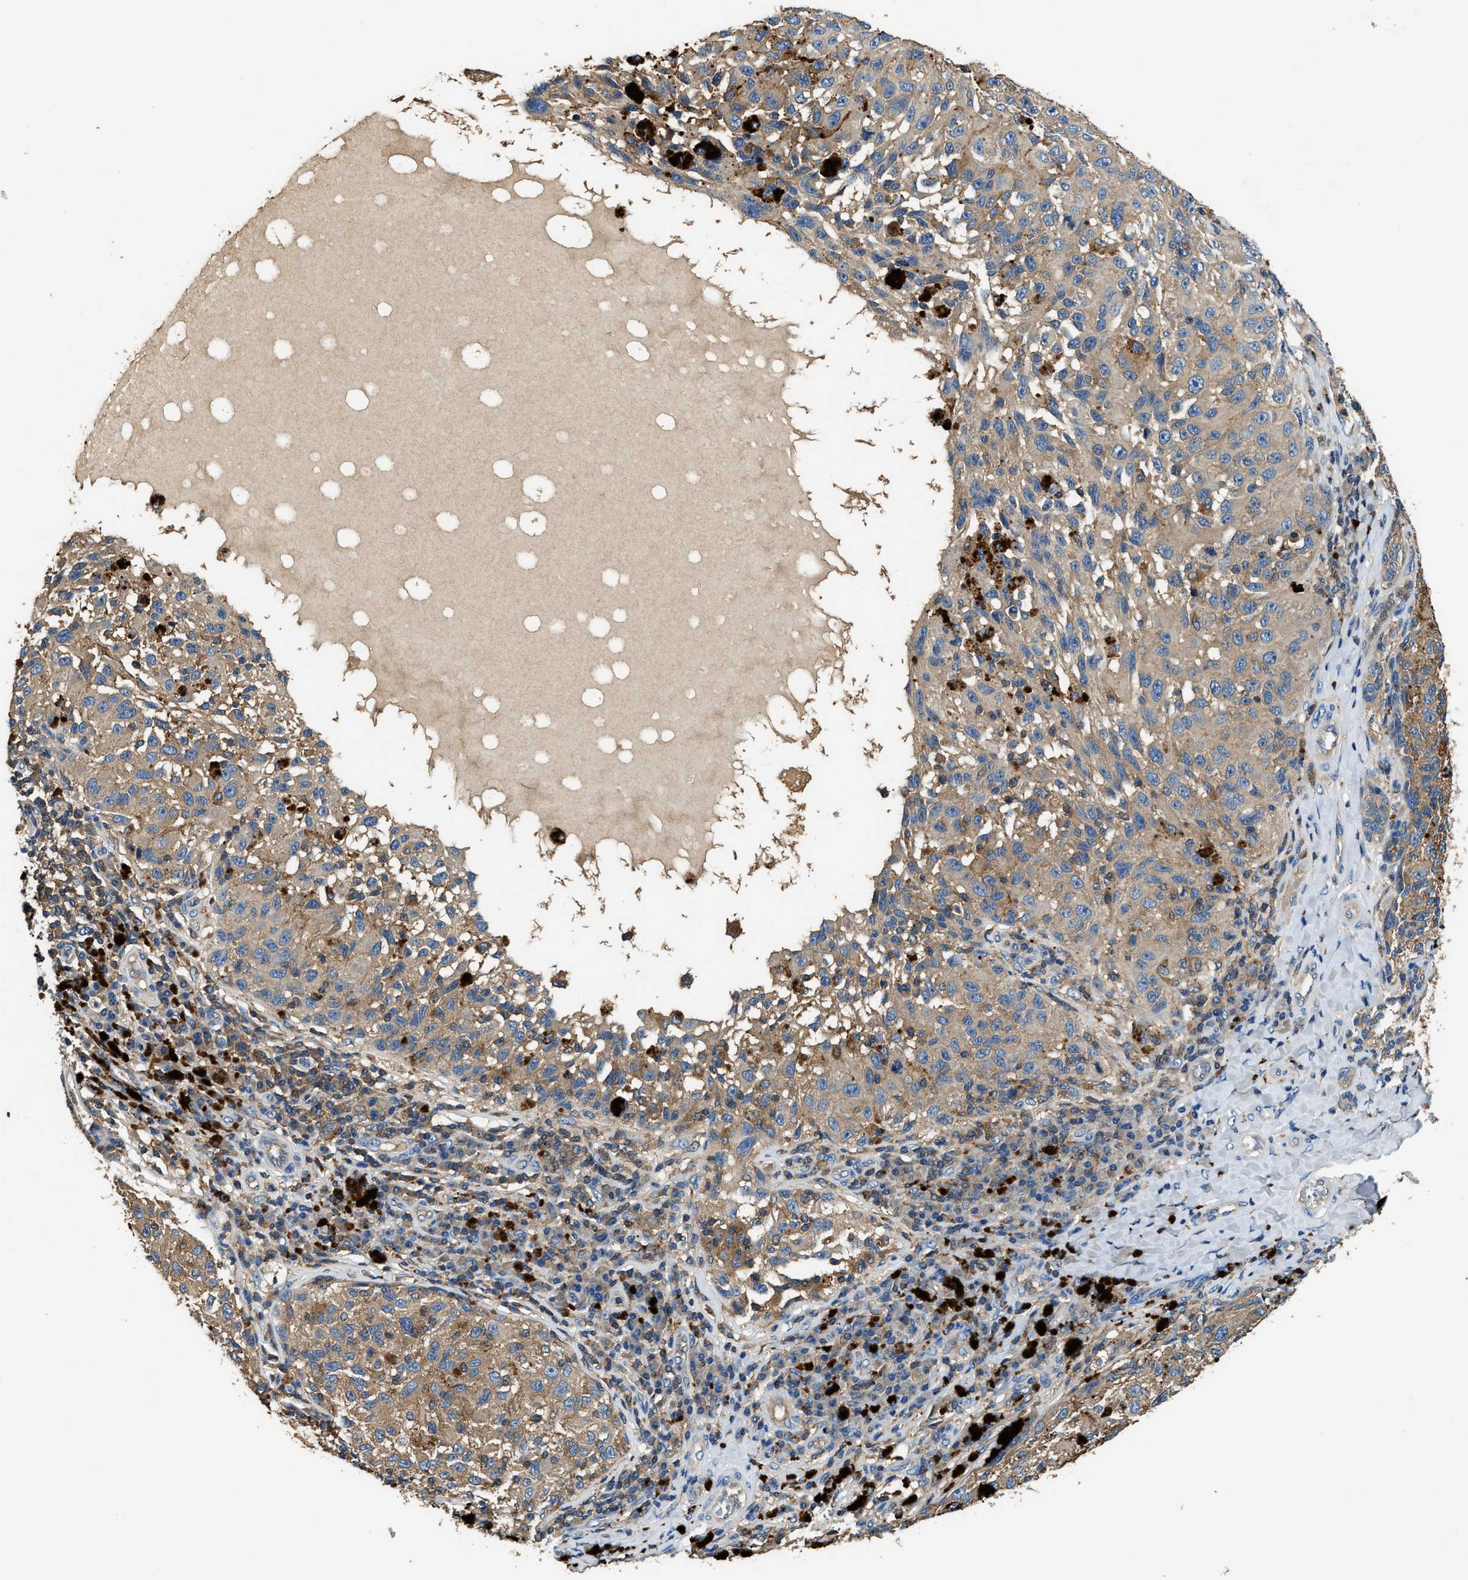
{"staining": {"intensity": "weak", "quantity": ">75%", "location": "cytoplasmic/membranous"}, "tissue": "melanoma", "cell_type": "Tumor cells", "image_type": "cancer", "snomed": [{"axis": "morphology", "description": "Malignant melanoma, NOS"}, {"axis": "topography", "description": "Skin"}], "caption": "Protein expression analysis of melanoma reveals weak cytoplasmic/membranous expression in about >75% of tumor cells.", "gene": "BLOC1S1", "patient": {"sex": "female", "age": 73}}